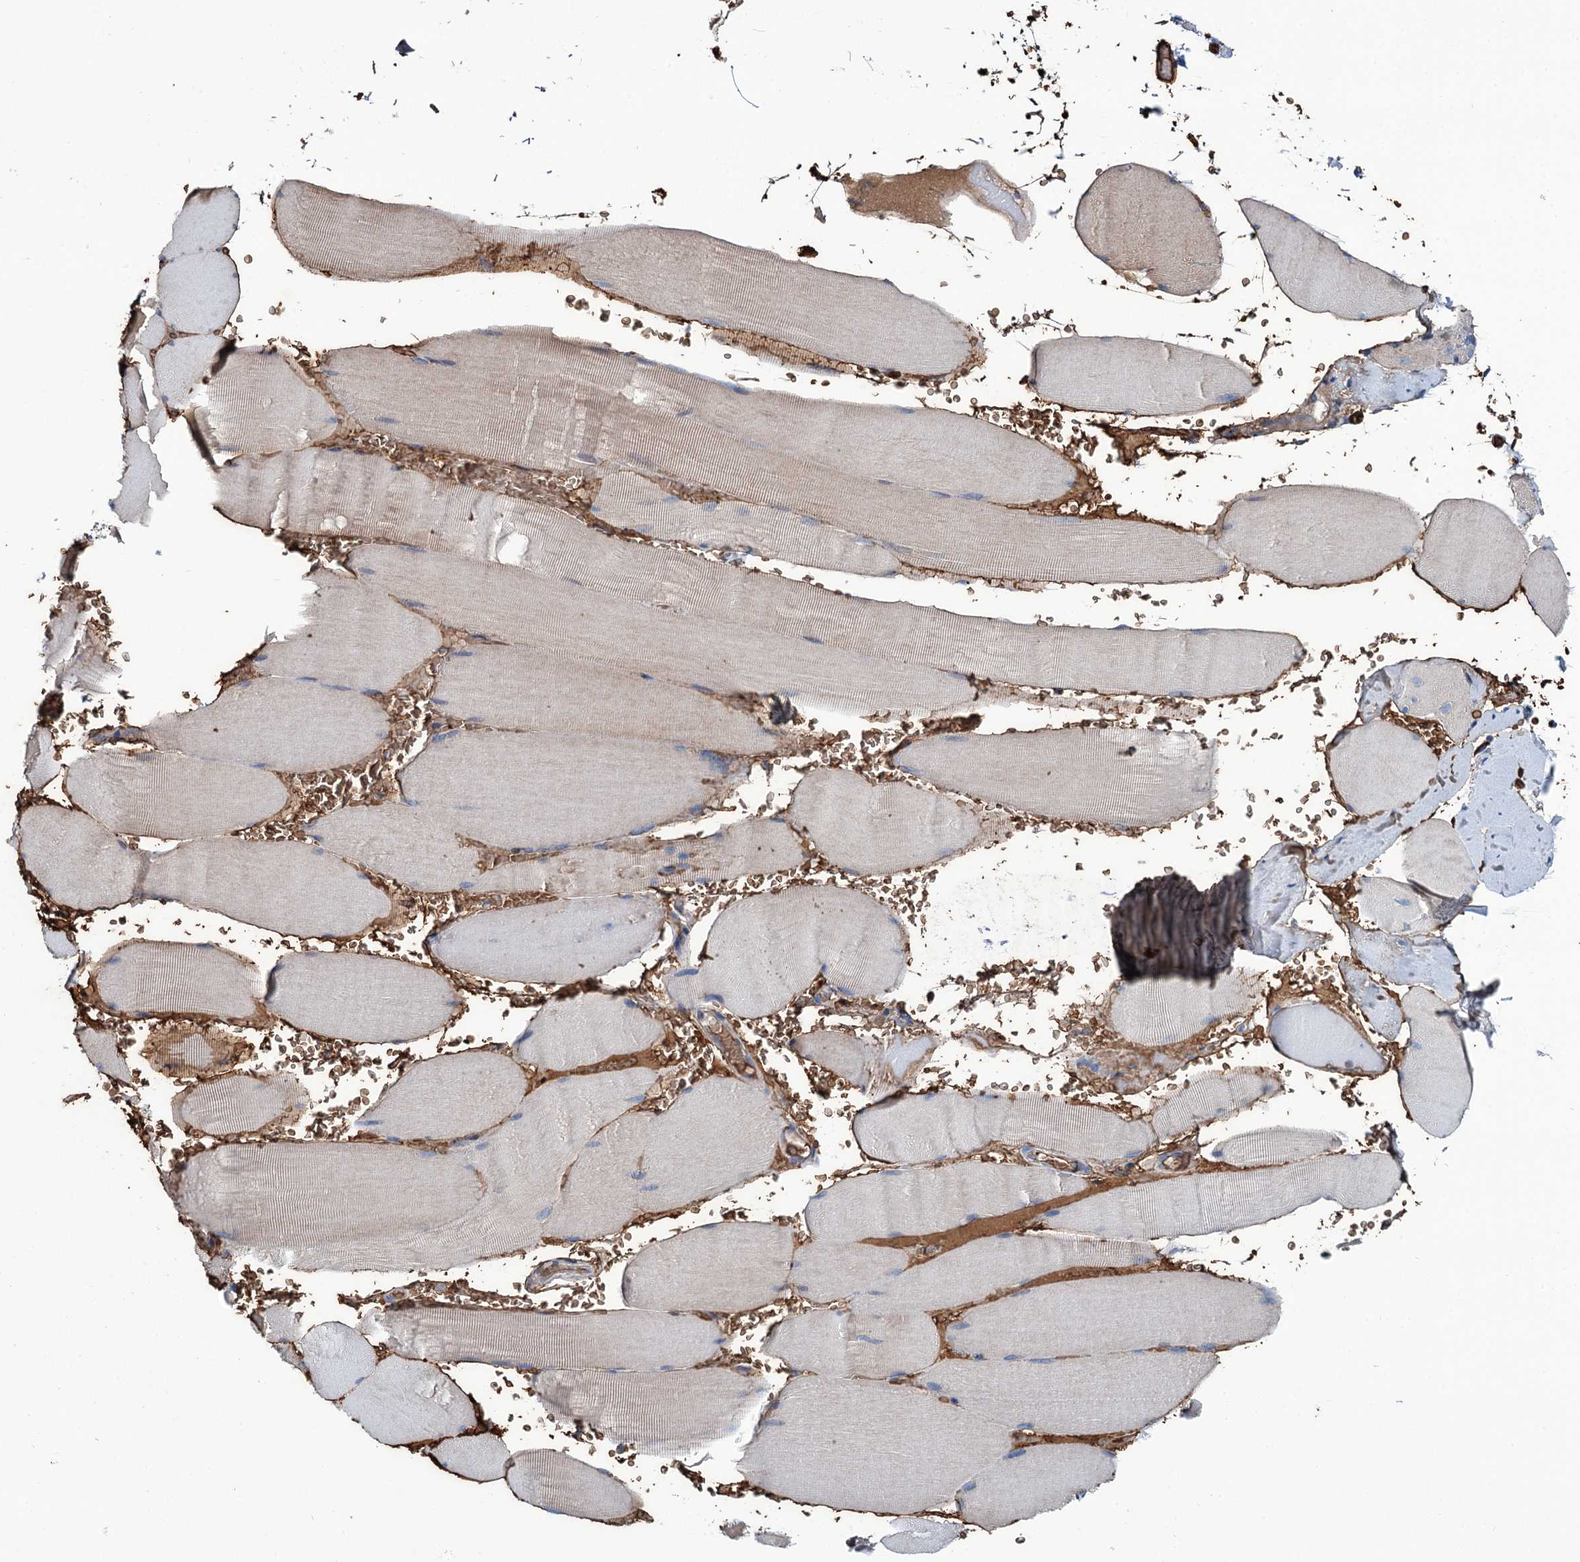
{"staining": {"intensity": "weak", "quantity": "<25%", "location": "cytoplasmic/membranous"}, "tissue": "skeletal muscle", "cell_type": "Myocytes", "image_type": "normal", "snomed": [{"axis": "morphology", "description": "Normal tissue, NOS"}, {"axis": "topography", "description": "Skeletal muscle"}, {"axis": "topography", "description": "Head-Neck"}], "caption": "Immunohistochemical staining of benign skeletal muscle exhibits no significant staining in myocytes.", "gene": "RPUSD3", "patient": {"sex": "male", "age": 66}}